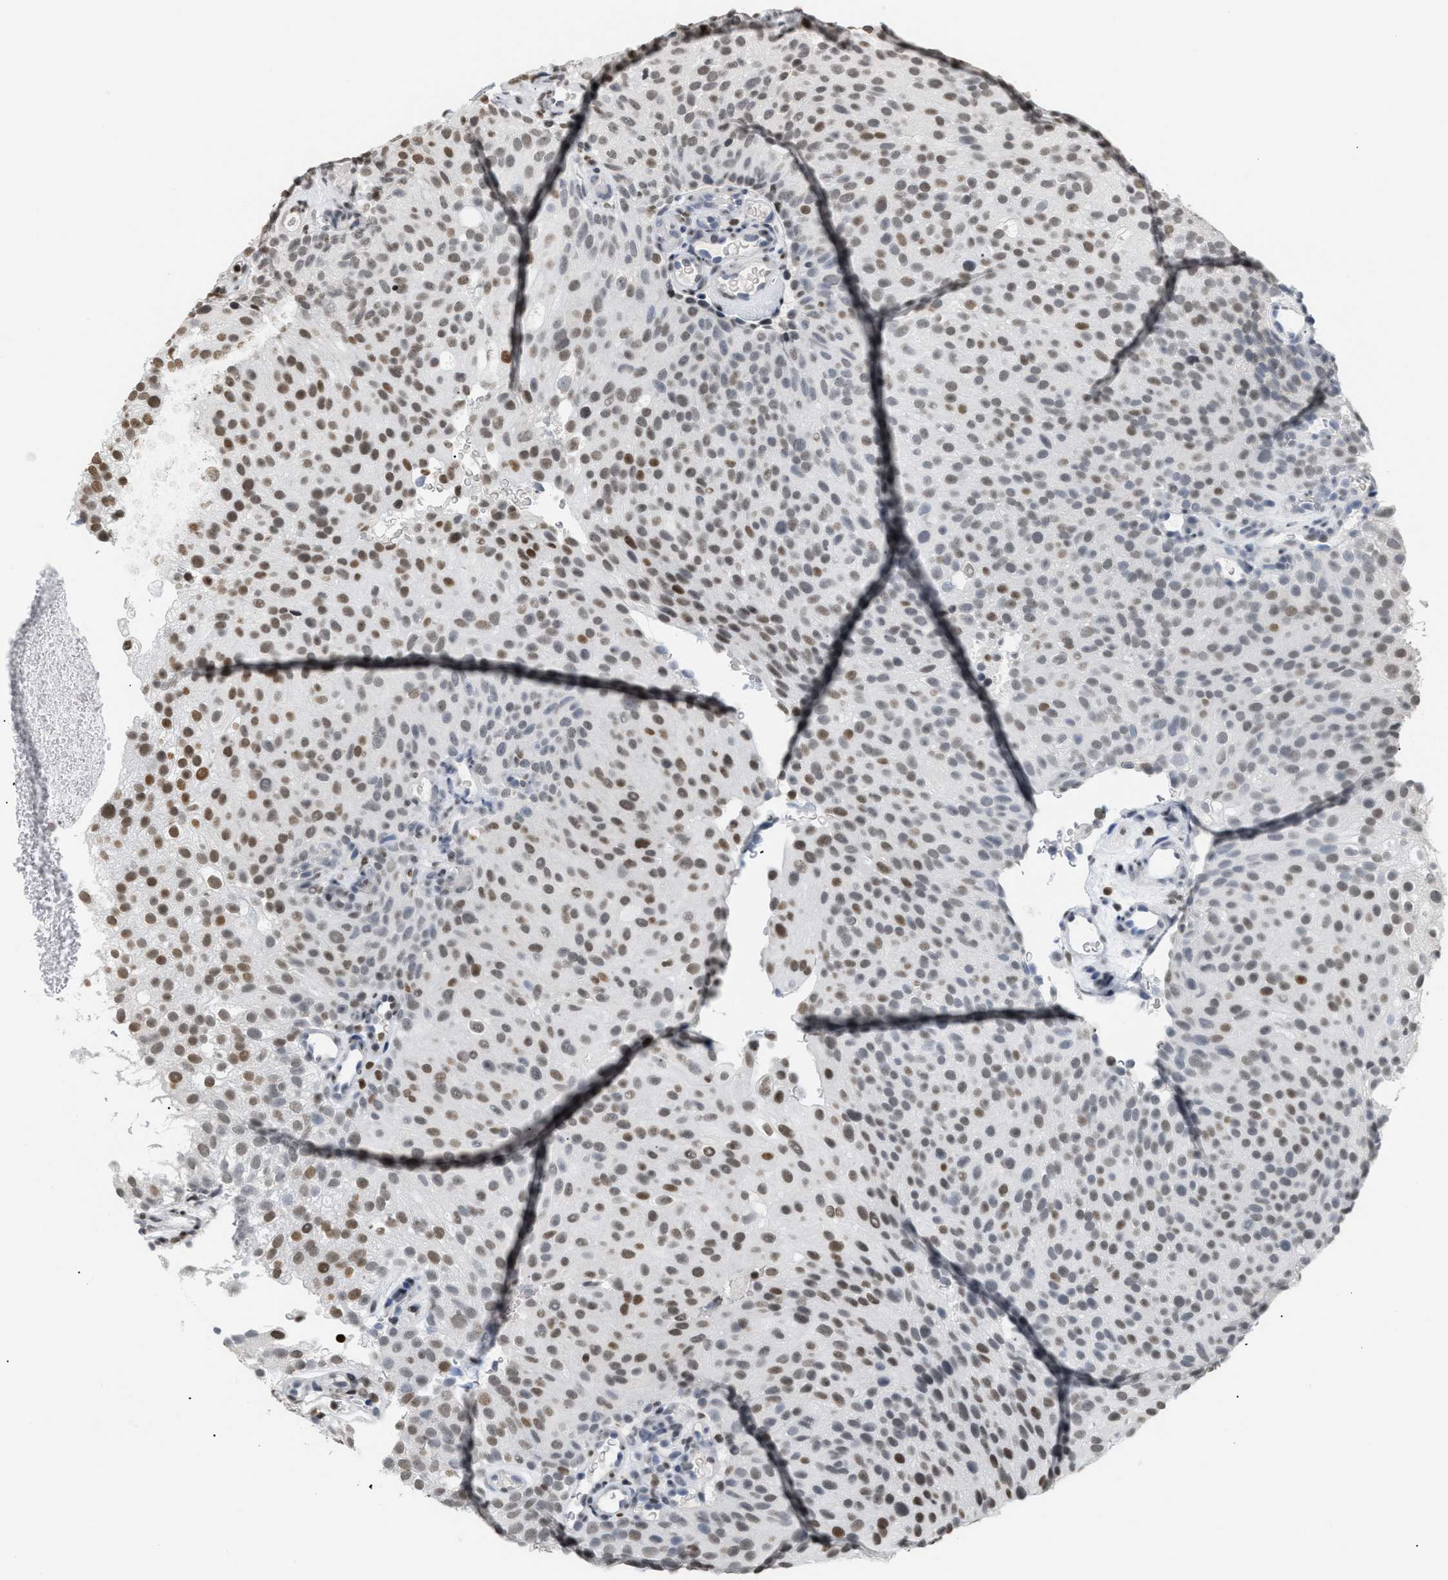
{"staining": {"intensity": "moderate", "quantity": "25%-75%", "location": "nuclear"}, "tissue": "urothelial cancer", "cell_type": "Tumor cells", "image_type": "cancer", "snomed": [{"axis": "morphology", "description": "Urothelial carcinoma, Low grade"}, {"axis": "topography", "description": "Urinary bladder"}], "caption": "Brown immunohistochemical staining in urothelial carcinoma (low-grade) displays moderate nuclear positivity in about 25%-75% of tumor cells.", "gene": "HMGN2", "patient": {"sex": "male", "age": 78}}